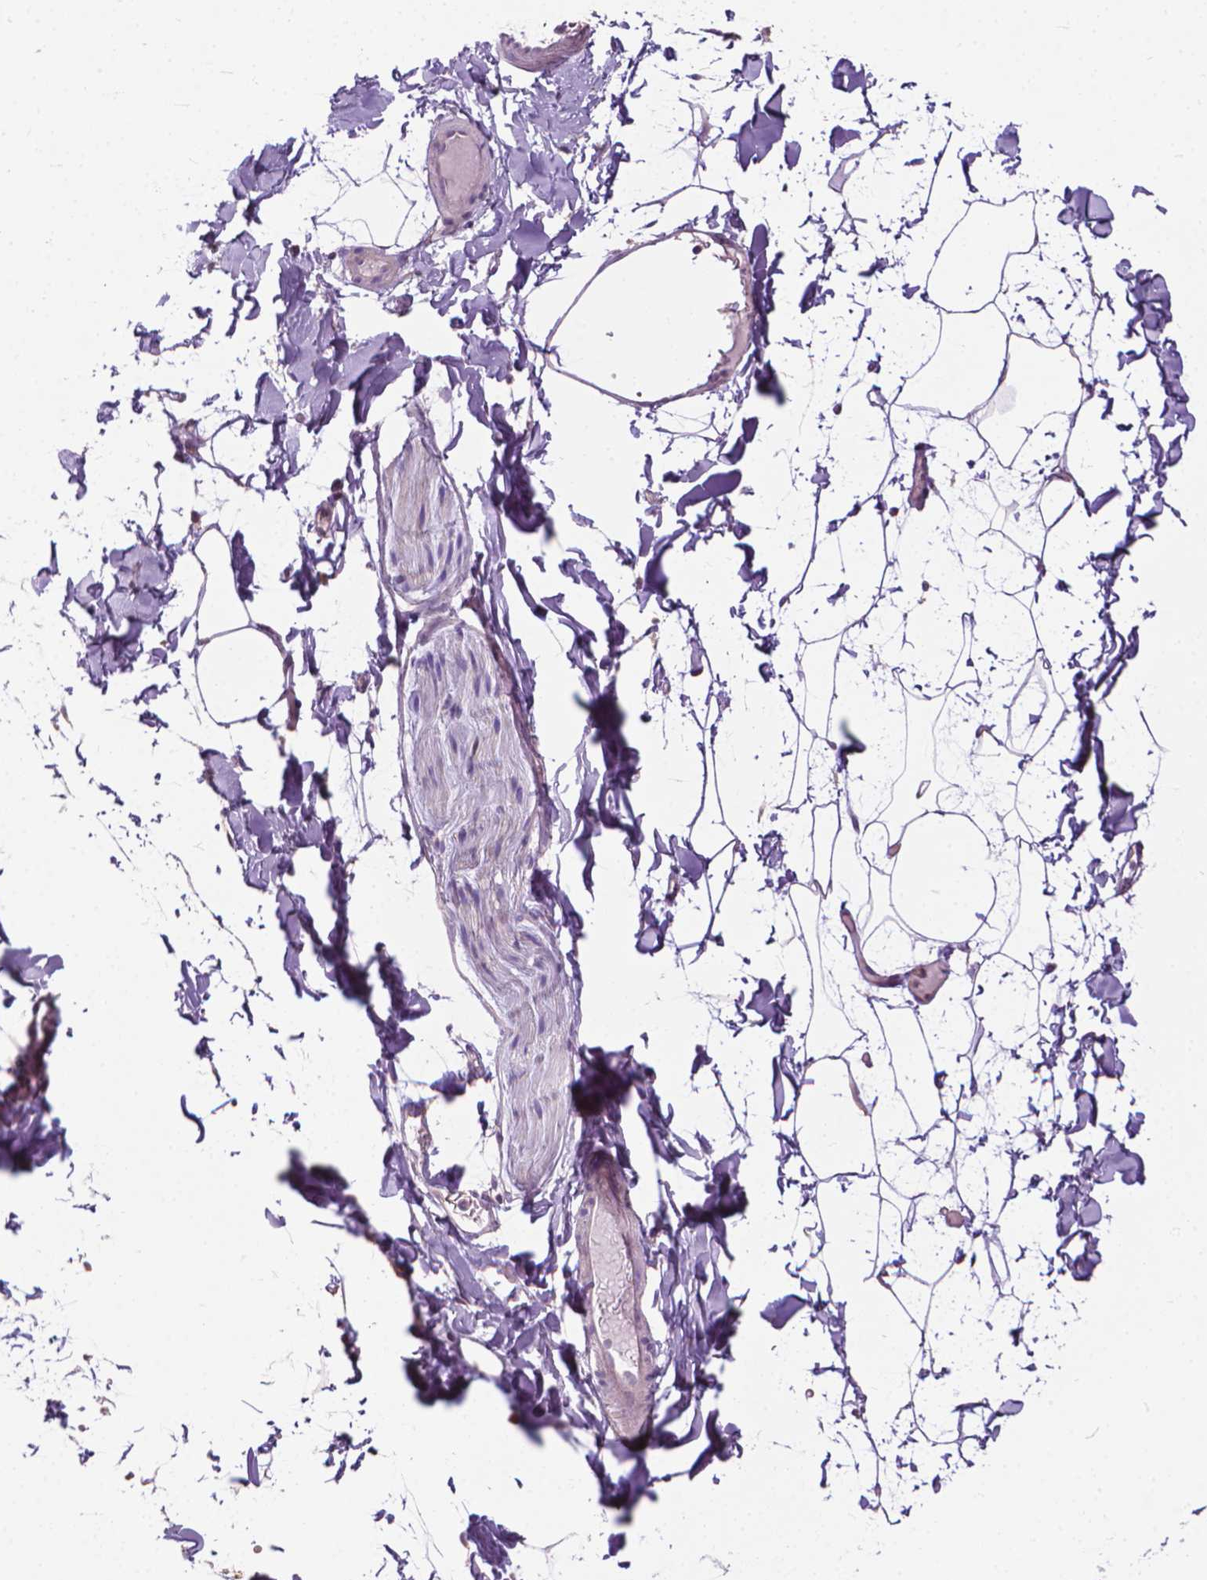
{"staining": {"intensity": "weak", "quantity": "<25%", "location": "cytoplasmic/membranous"}, "tissue": "adipose tissue", "cell_type": "Adipocytes", "image_type": "normal", "snomed": [{"axis": "morphology", "description": "Normal tissue, NOS"}, {"axis": "topography", "description": "Gallbladder"}, {"axis": "topography", "description": "Peripheral nerve tissue"}], "caption": "Immunohistochemistry (IHC) photomicrograph of unremarkable human adipose tissue stained for a protein (brown), which reveals no expression in adipocytes. Brightfield microscopy of immunohistochemistry (IHC) stained with DAB (3,3'-diaminobenzidine) (brown) and hematoxylin (blue), captured at high magnification.", "gene": "NUDT1", "patient": {"sex": "female", "age": 45}}